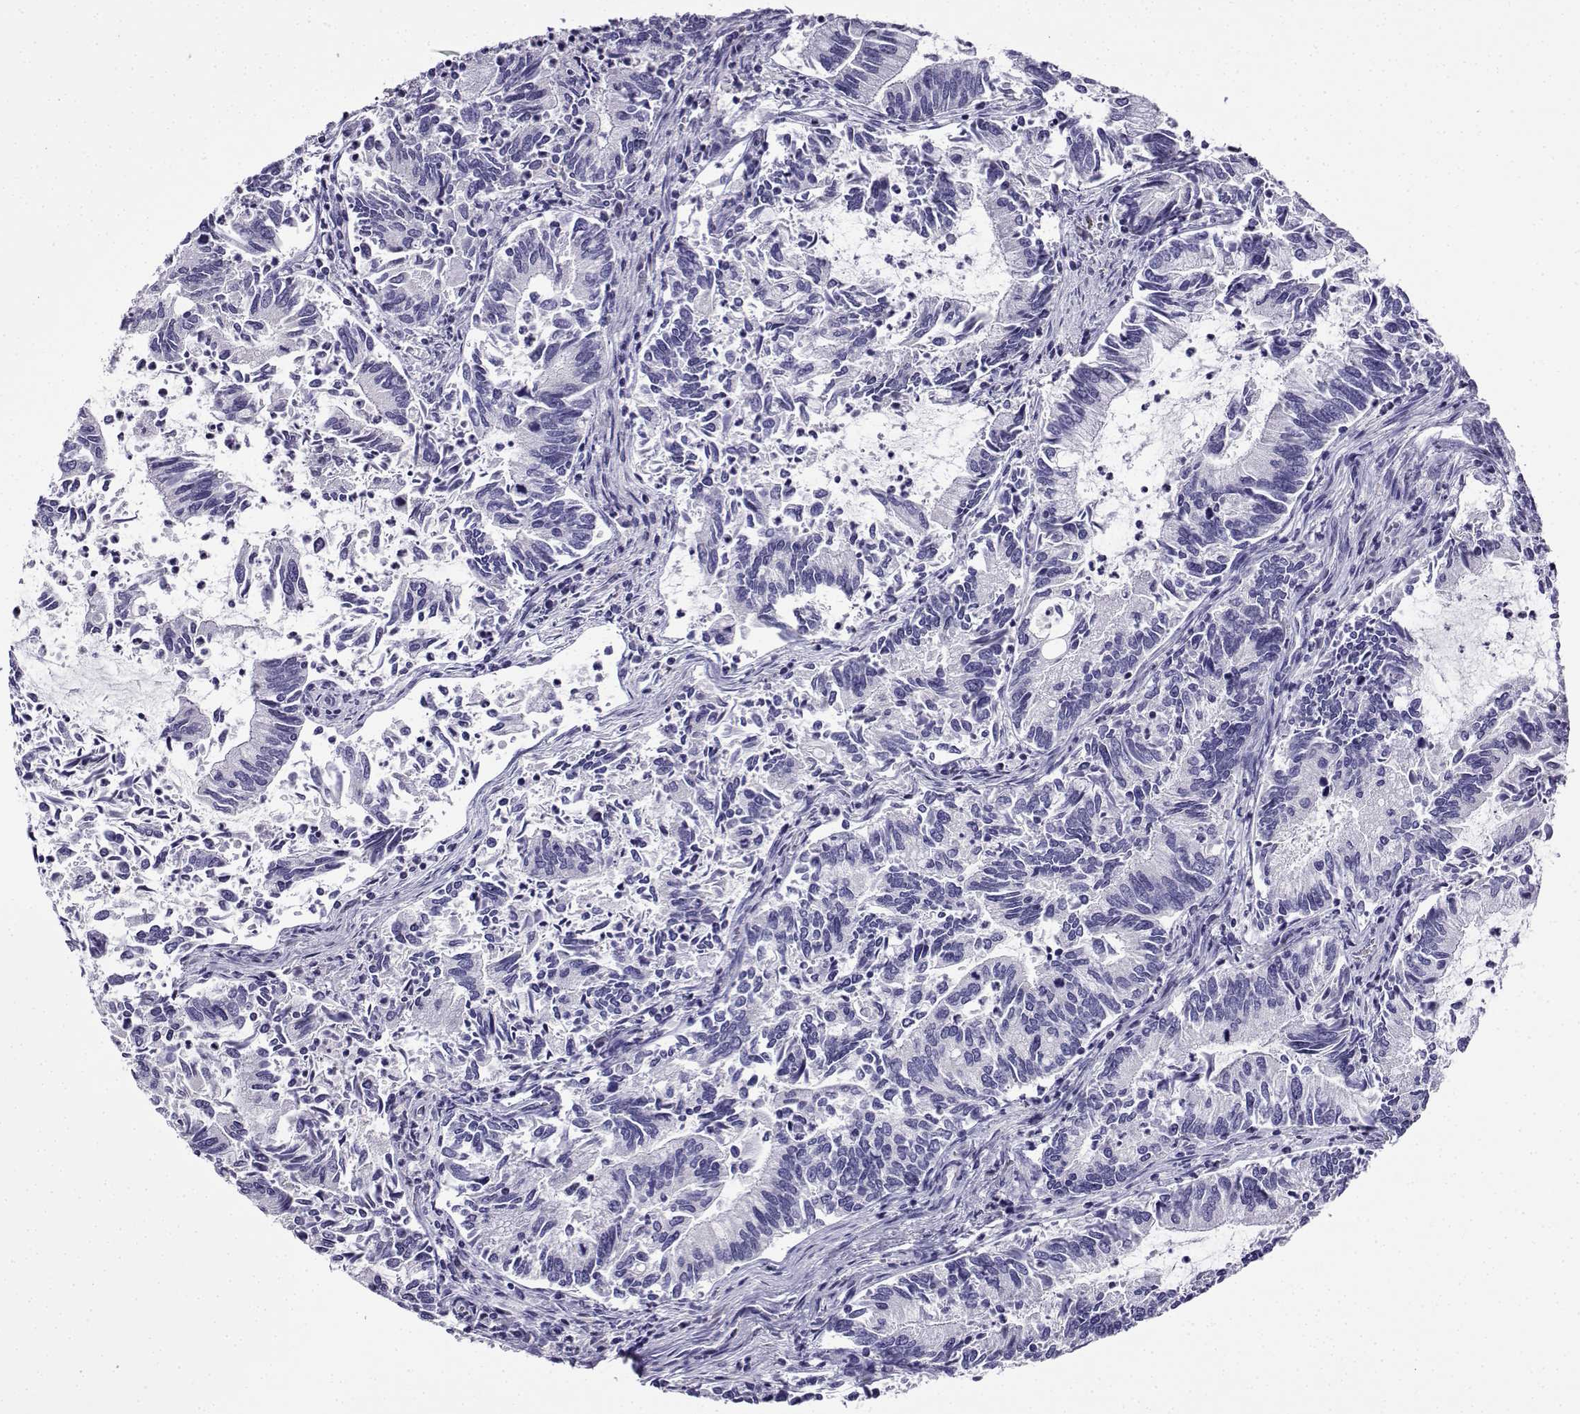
{"staining": {"intensity": "negative", "quantity": "none", "location": "none"}, "tissue": "cervical cancer", "cell_type": "Tumor cells", "image_type": "cancer", "snomed": [{"axis": "morphology", "description": "Adenocarcinoma, NOS"}, {"axis": "topography", "description": "Cervix"}], "caption": "This is a image of IHC staining of cervical cancer, which shows no expression in tumor cells. (DAB immunohistochemistry, high magnification).", "gene": "LINGO1", "patient": {"sex": "female", "age": 42}}